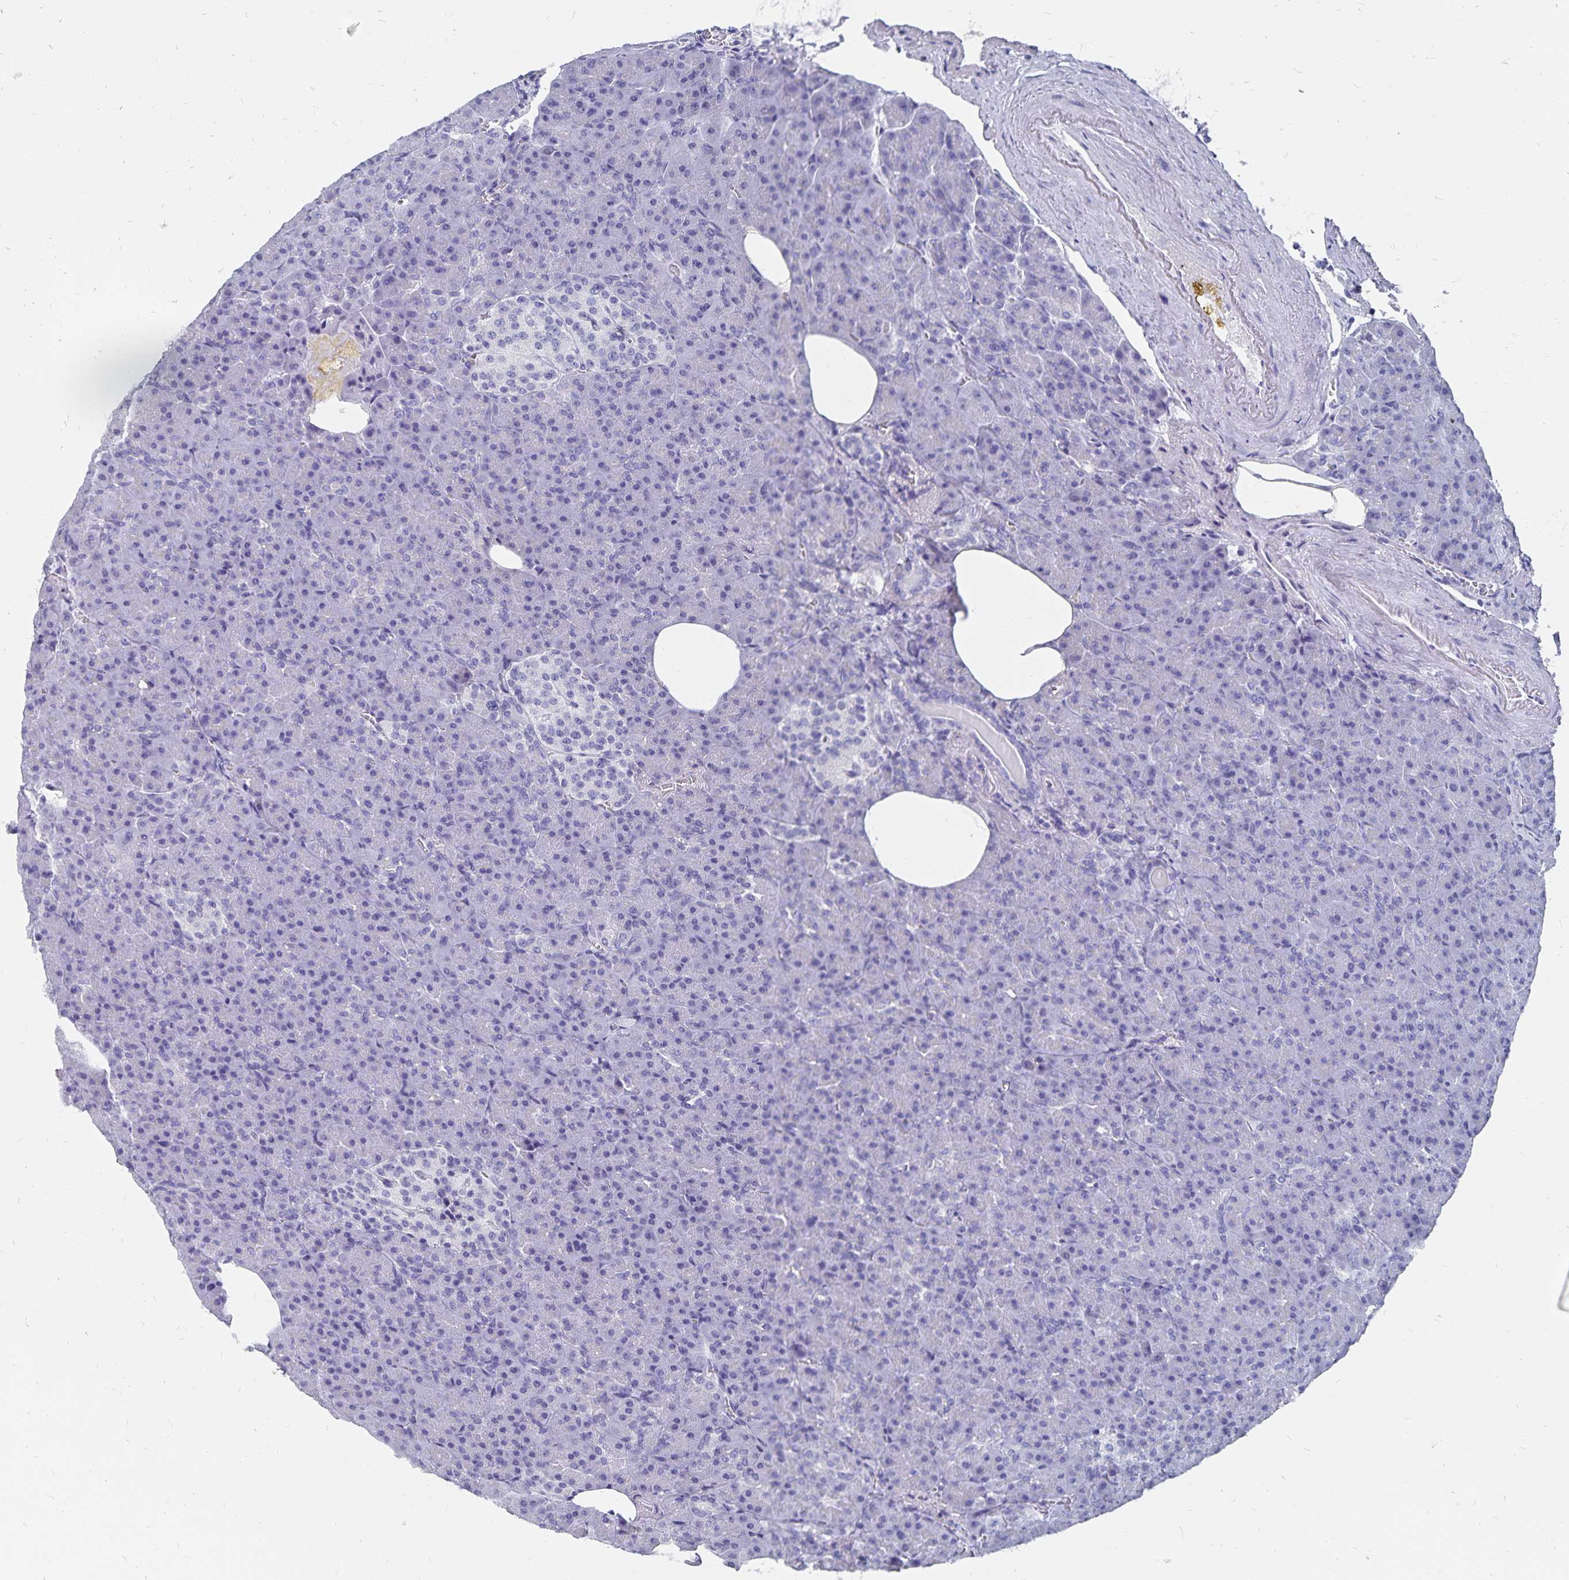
{"staining": {"intensity": "negative", "quantity": "none", "location": "none"}, "tissue": "pancreas", "cell_type": "Exocrine glandular cells", "image_type": "normal", "snomed": [{"axis": "morphology", "description": "Normal tissue, NOS"}, {"axis": "topography", "description": "Pancreas"}], "caption": "Immunohistochemistry (IHC) photomicrograph of normal pancreas stained for a protein (brown), which shows no staining in exocrine glandular cells.", "gene": "ADH1A", "patient": {"sex": "female", "age": 74}}